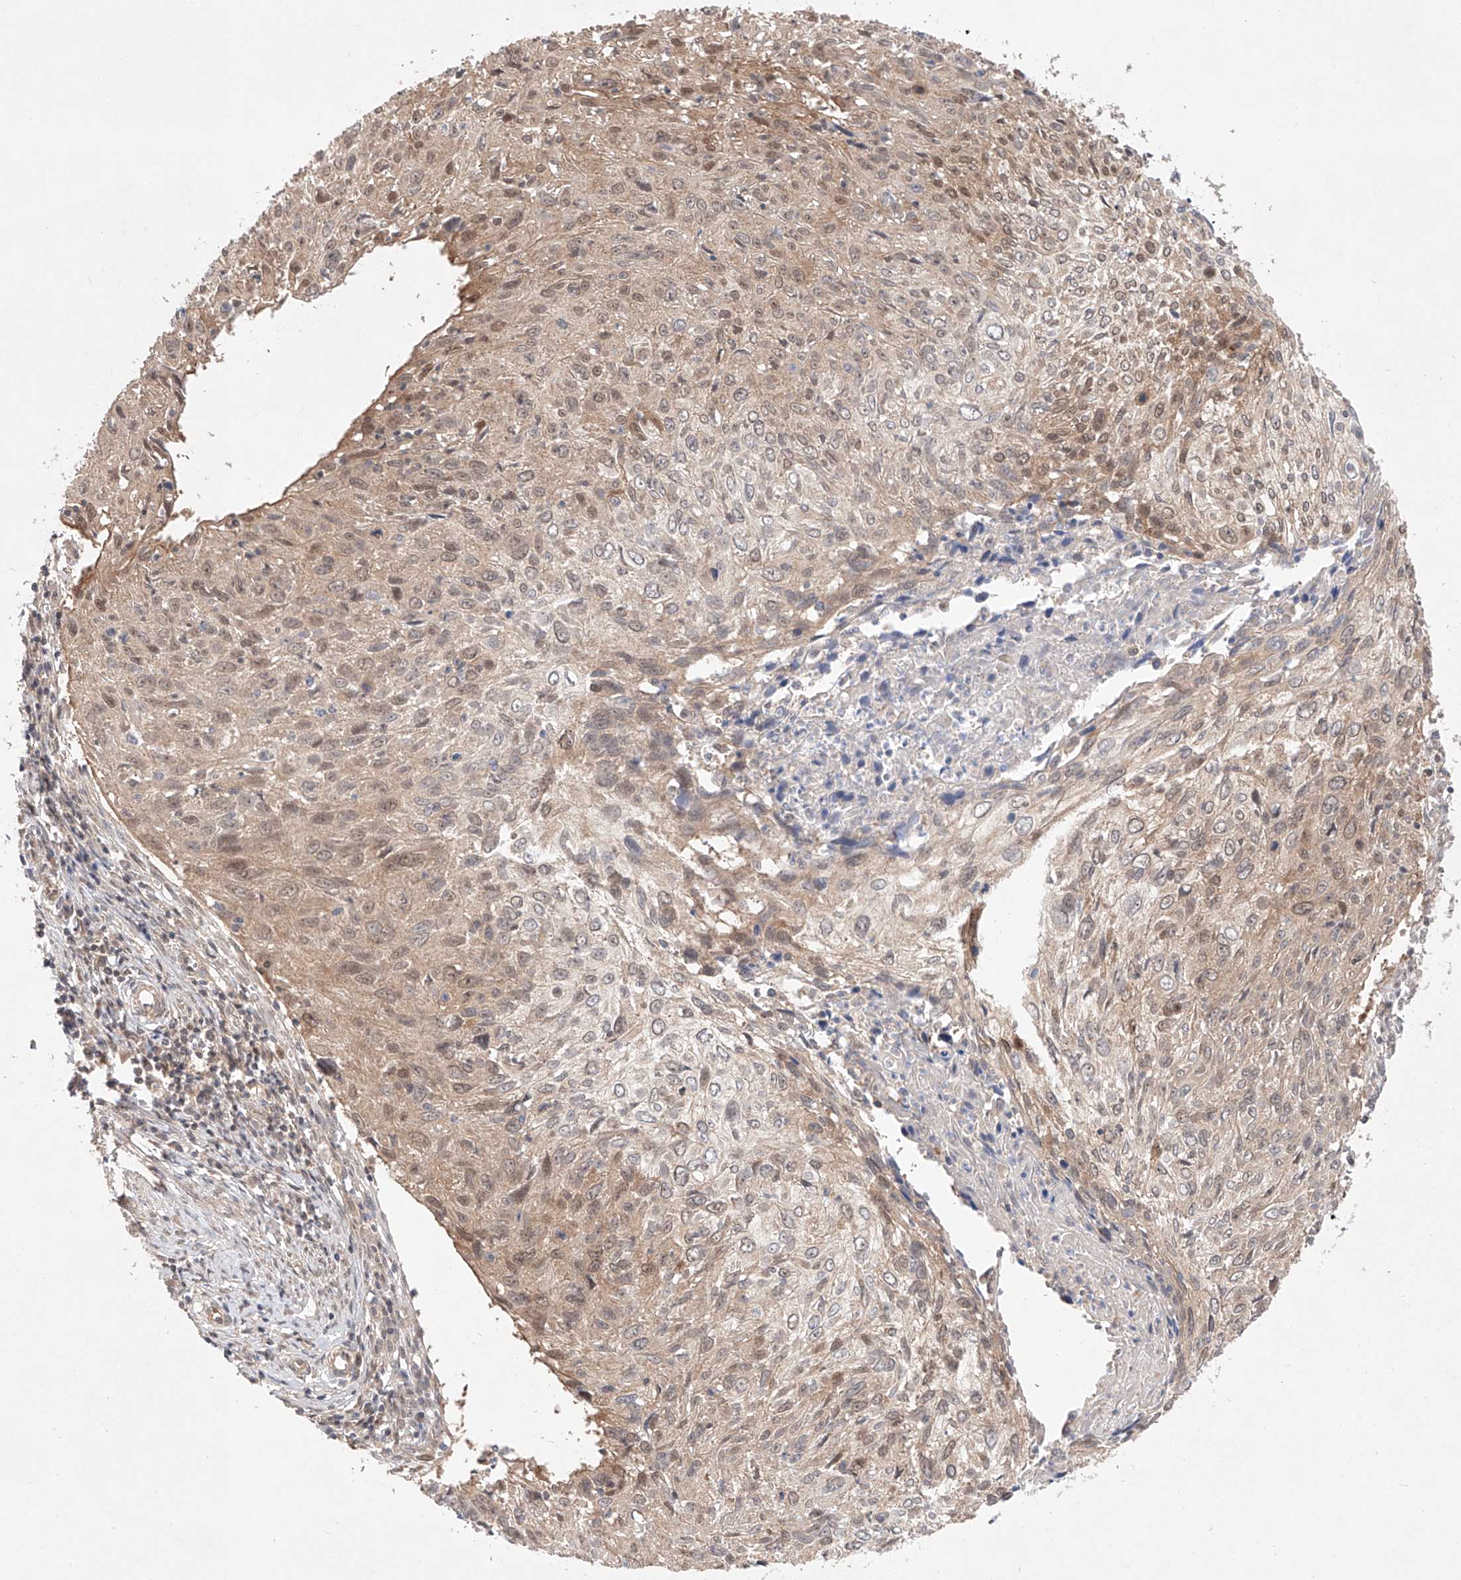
{"staining": {"intensity": "weak", "quantity": "25%-75%", "location": "cytoplasmic/membranous,nuclear"}, "tissue": "cervical cancer", "cell_type": "Tumor cells", "image_type": "cancer", "snomed": [{"axis": "morphology", "description": "Squamous cell carcinoma, NOS"}, {"axis": "topography", "description": "Cervix"}], "caption": "Cervical cancer stained with immunohistochemistry shows weak cytoplasmic/membranous and nuclear positivity in about 25%-75% of tumor cells.", "gene": "TSR2", "patient": {"sex": "female", "age": 51}}